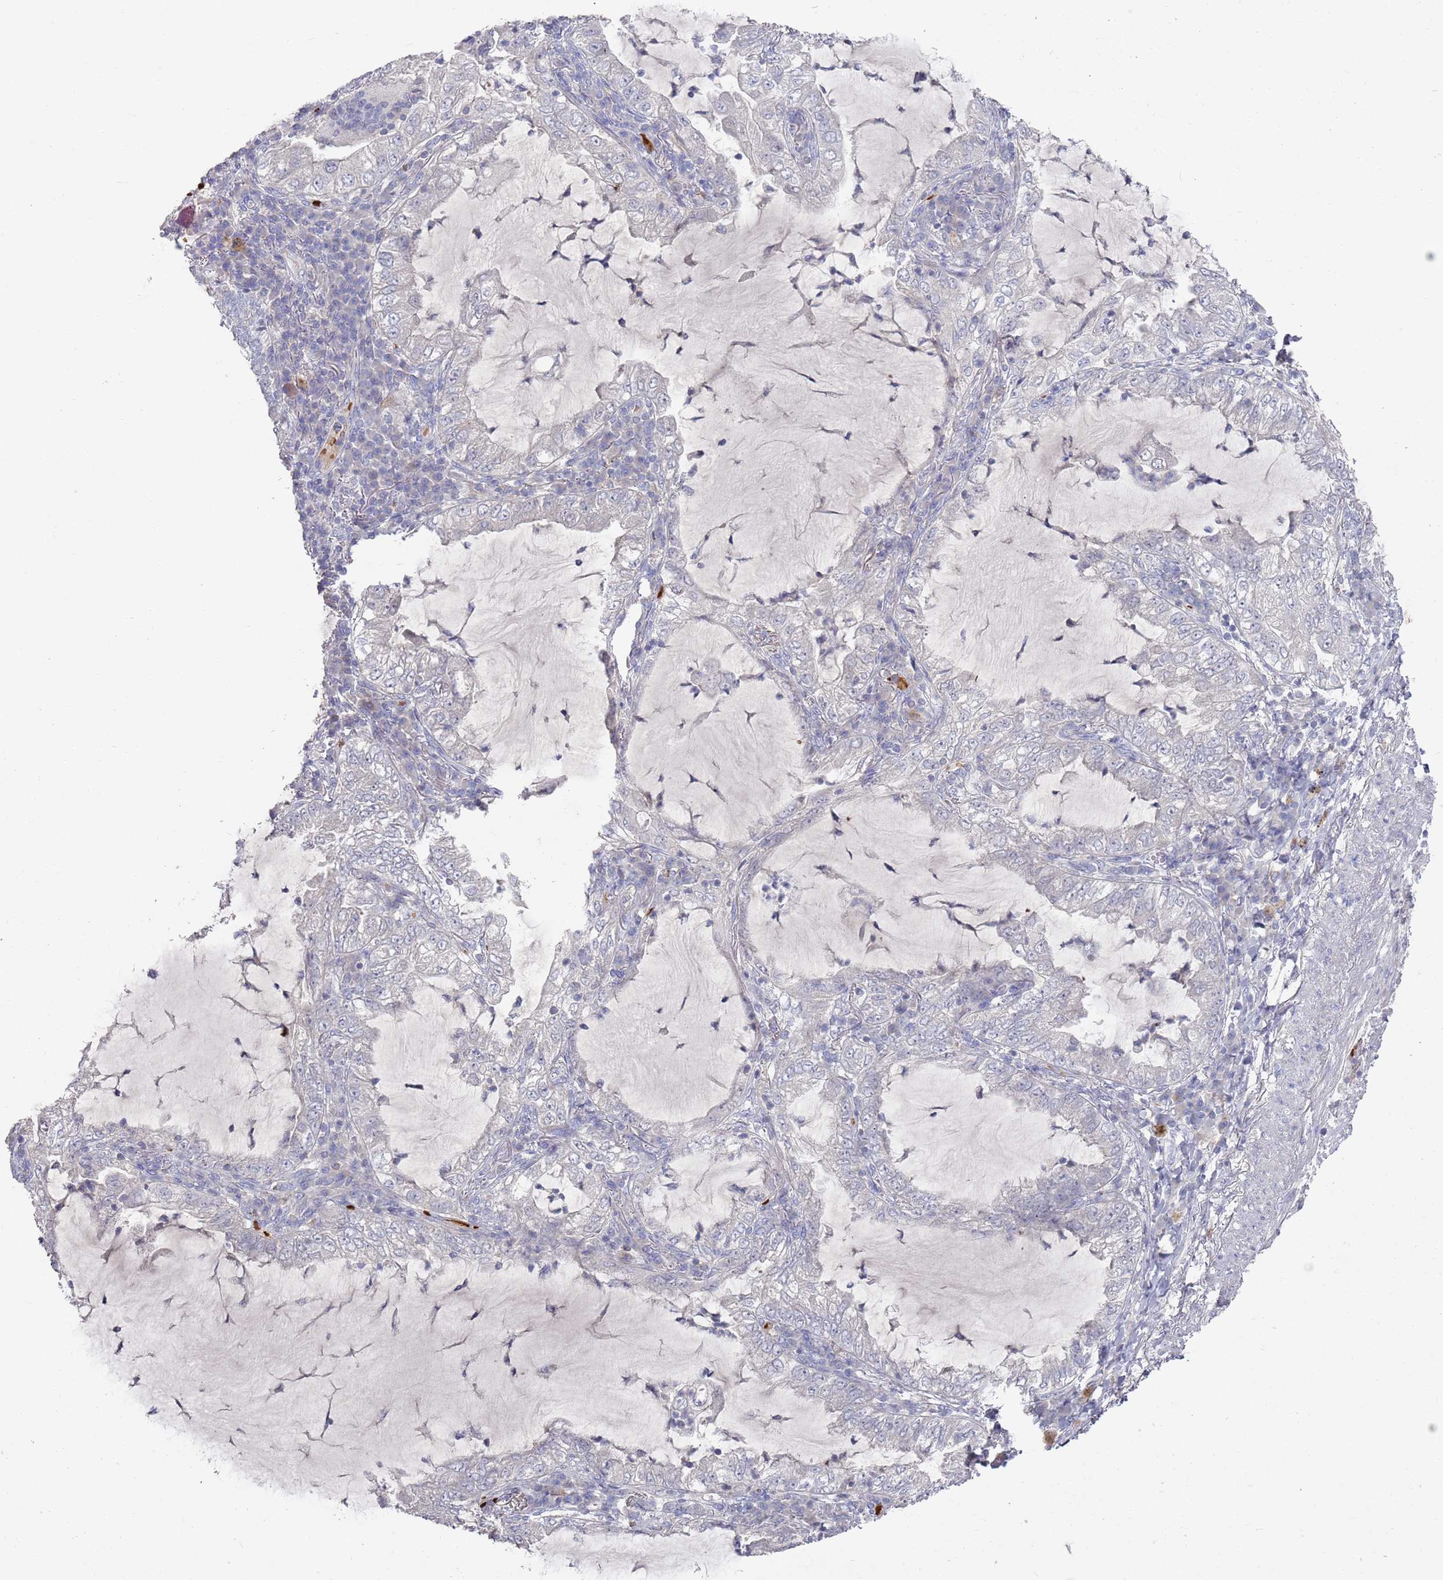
{"staining": {"intensity": "negative", "quantity": "none", "location": "none"}, "tissue": "lung cancer", "cell_type": "Tumor cells", "image_type": "cancer", "snomed": [{"axis": "morphology", "description": "Adenocarcinoma, NOS"}, {"axis": "topography", "description": "Lung"}], "caption": "IHC photomicrograph of lung adenocarcinoma stained for a protein (brown), which exhibits no staining in tumor cells.", "gene": "LACC1", "patient": {"sex": "female", "age": 73}}